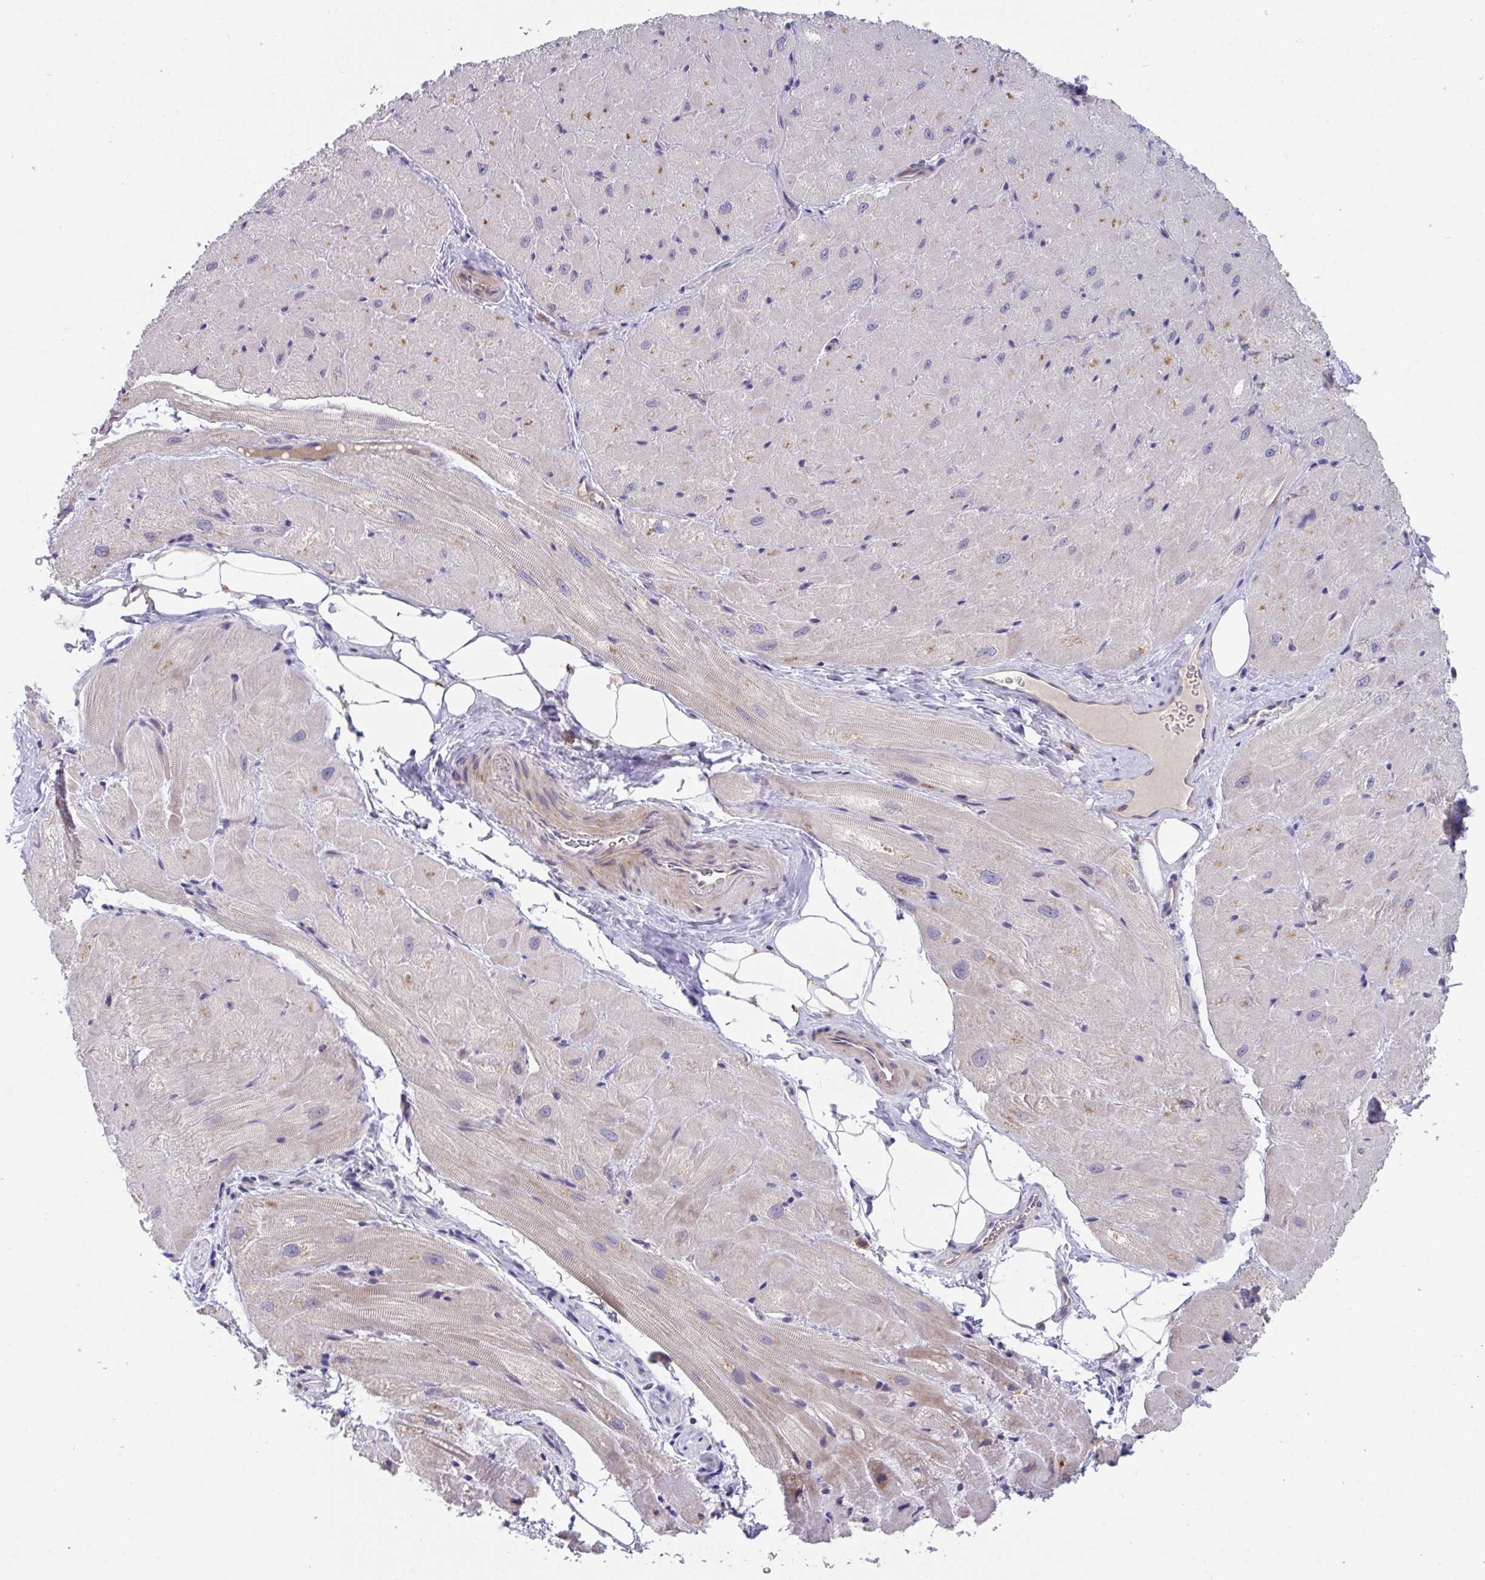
{"staining": {"intensity": "moderate", "quantity": "25%-75%", "location": "cytoplasmic/membranous"}, "tissue": "heart muscle", "cell_type": "Cardiomyocytes", "image_type": "normal", "snomed": [{"axis": "morphology", "description": "Normal tissue, NOS"}, {"axis": "topography", "description": "Heart"}], "caption": "Immunohistochemical staining of normal human heart muscle reveals 25%-75% levels of moderate cytoplasmic/membranous protein expression in approximately 25%-75% of cardiomyocytes.", "gene": "SUSD4", "patient": {"sex": "male", "age": 62}}